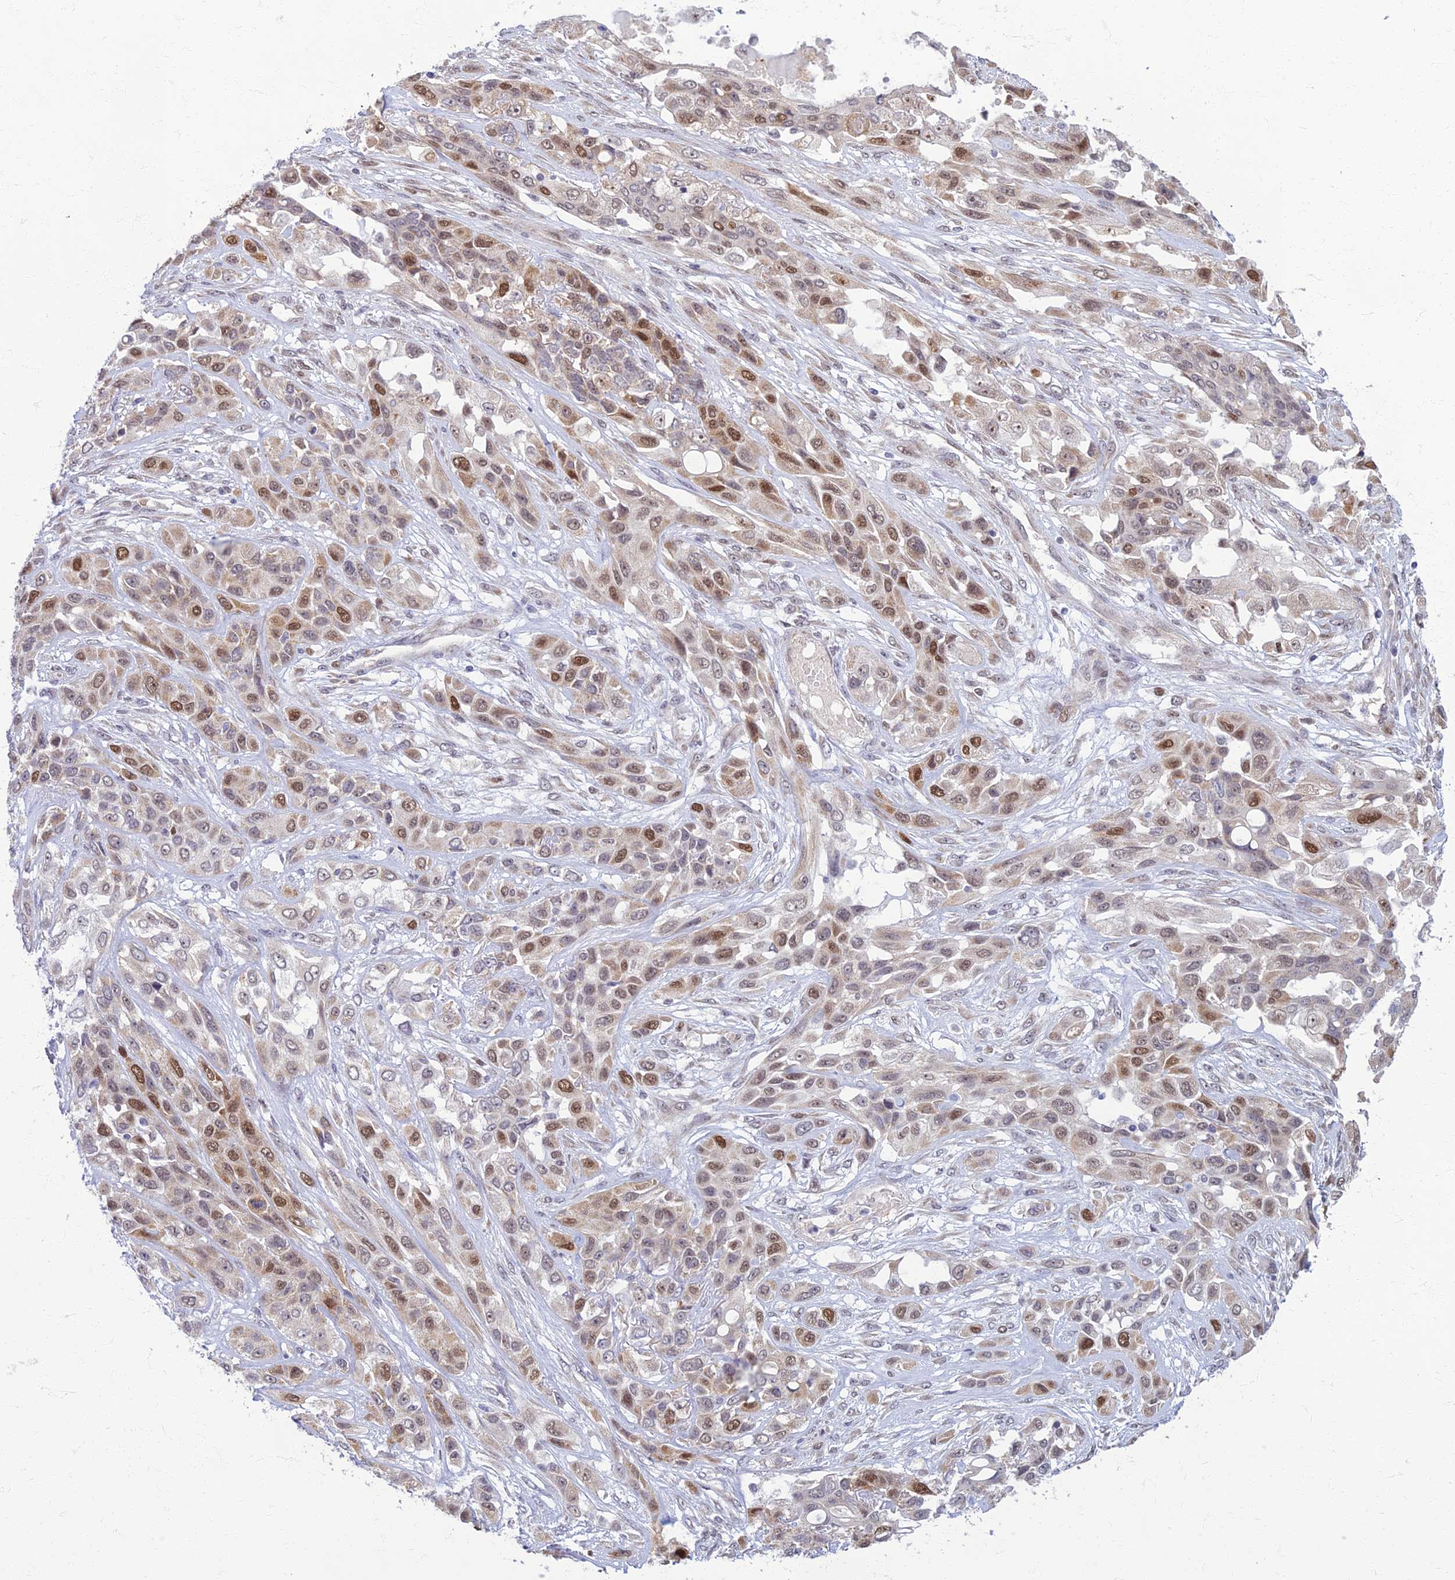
{"staining": {"intensity": "moderate", "quantity": "25%-75%", "location": "nuclear"}, "tissue": "lung cancer", "cell_type": "Tumor cells", "image_type": "cancer", "snomed": [{"axis": "morphology", "description": "Squamous cell carcinoma, NOS"}, {"axis": "topography", "description": "Lung"}], "caption": "A medium amount of moderate nuclear expression is present in approximately 25%-75% of tumor cells in lung cancer tissue.", "gene": "EARS2", "patient": {"sex": "female", "age": 70}}